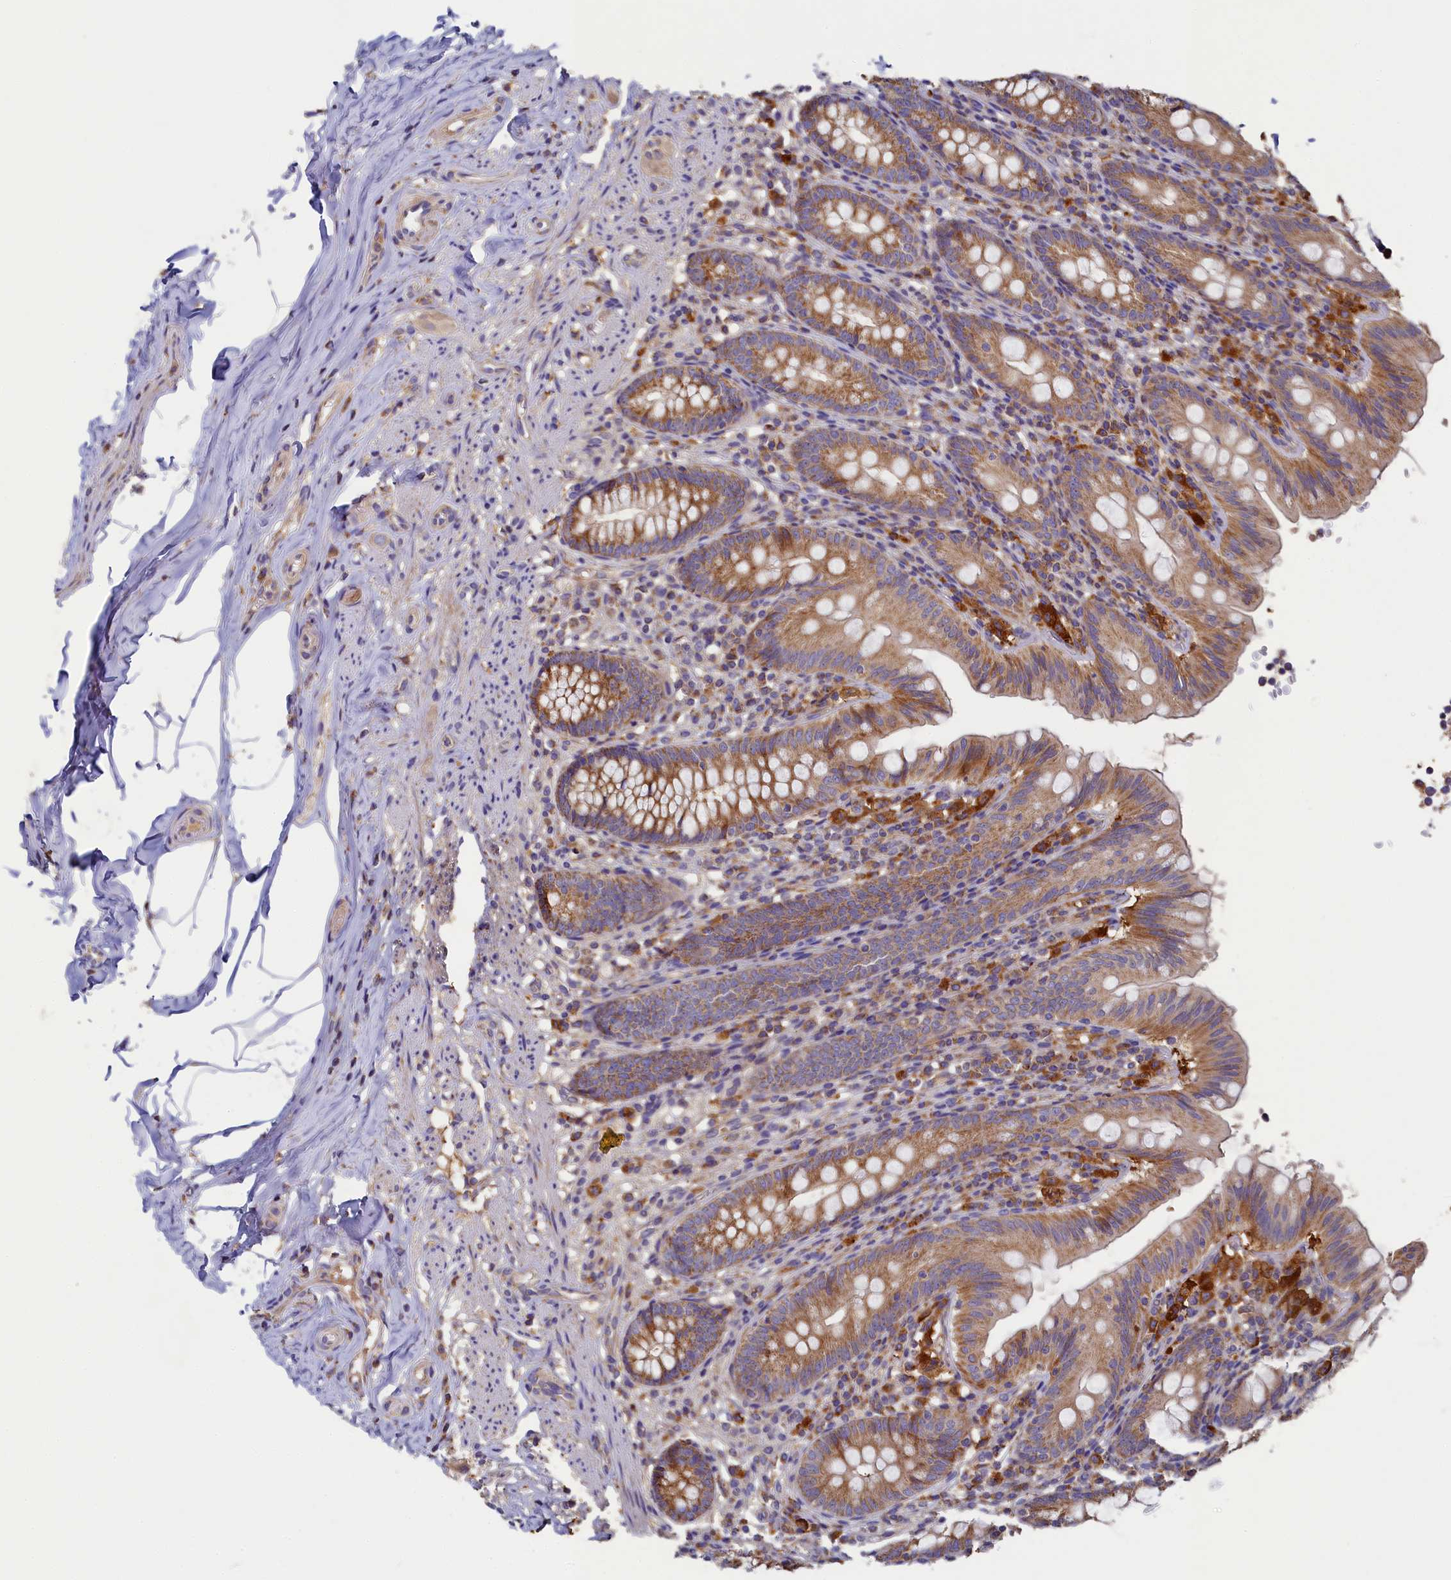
{"staining": {"intensity": "moderate", "quantity": ">75%", "location": "cytoplasmic/membranous"}, "tissue": "appendix", "cell_type": "Glandular cells", "image_type": "normal", "snomed": [{"axis": "morphology", "description": "Normal tissue, NOS"}, {"axis": "topography", "description": "Appendix"}], "caption": "Protein analysis of unremarkable appendix displays moderate cytoplasmic/membranous expression in about >75% of glandular cells.", "gene": "SEC31B", "patient": {"sex": "male", "age": 55}}